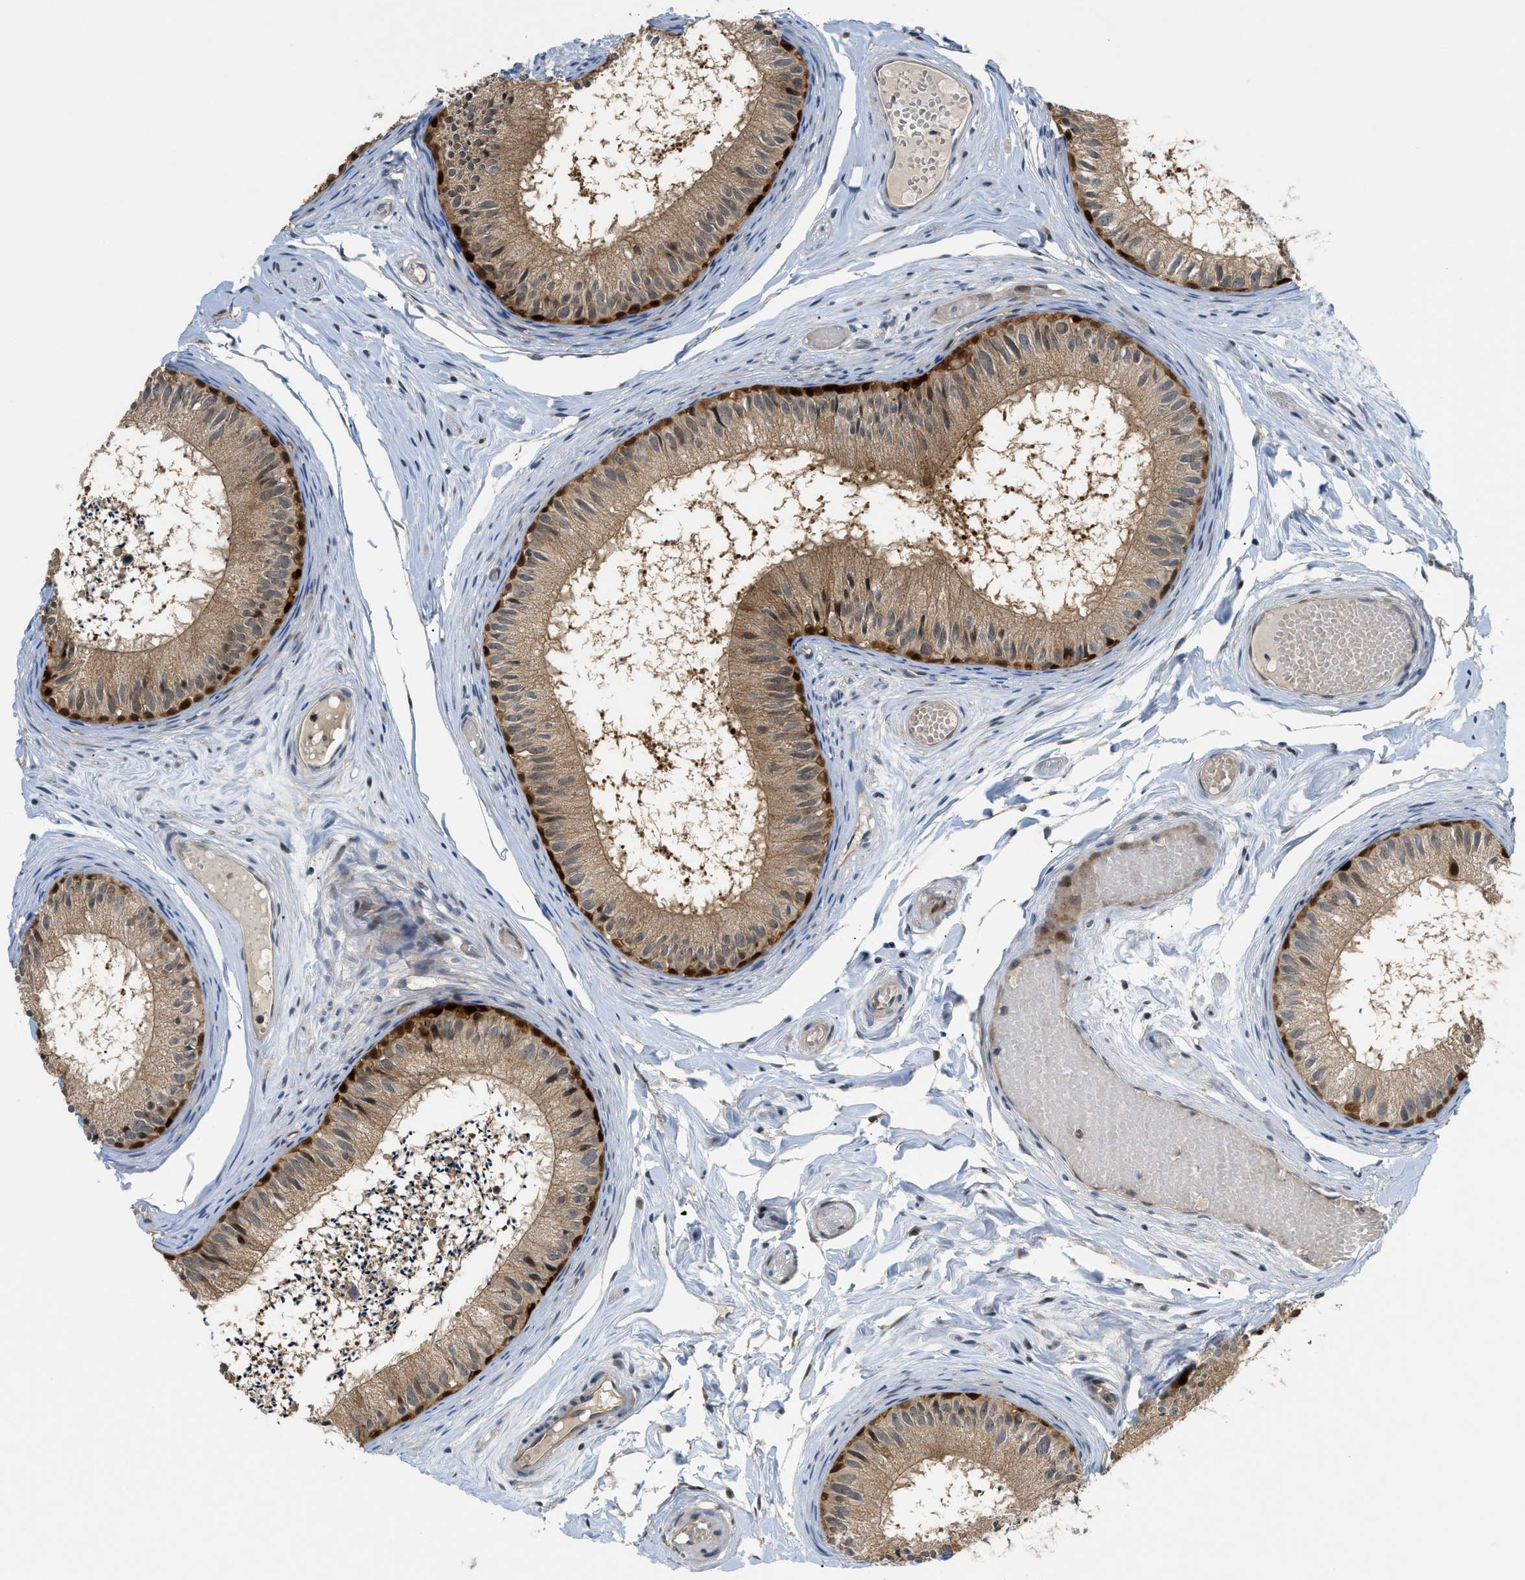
{"staining": {"intensity": "strong", "quantity": ">75%", "location": "cytoplasmic/membranous,nuclear"}, "tissue": "epididymis", "cell_type": "Glandular cells", "image_type": "normal", "snomed": [{"axis": "morphology", "description": "Normal tissue, NOS"}, {"axis": "topography", "description": "Epididymis"}], "caption": "An image showing strong cytoplasmic/membranous,nuclear staining in approximately >75% of glandular cells in benign epididymis, as visualized by brown immunohistochemical staining.", "gene": "TRAK2", "patient": {"sex": "male", "age": 46}}